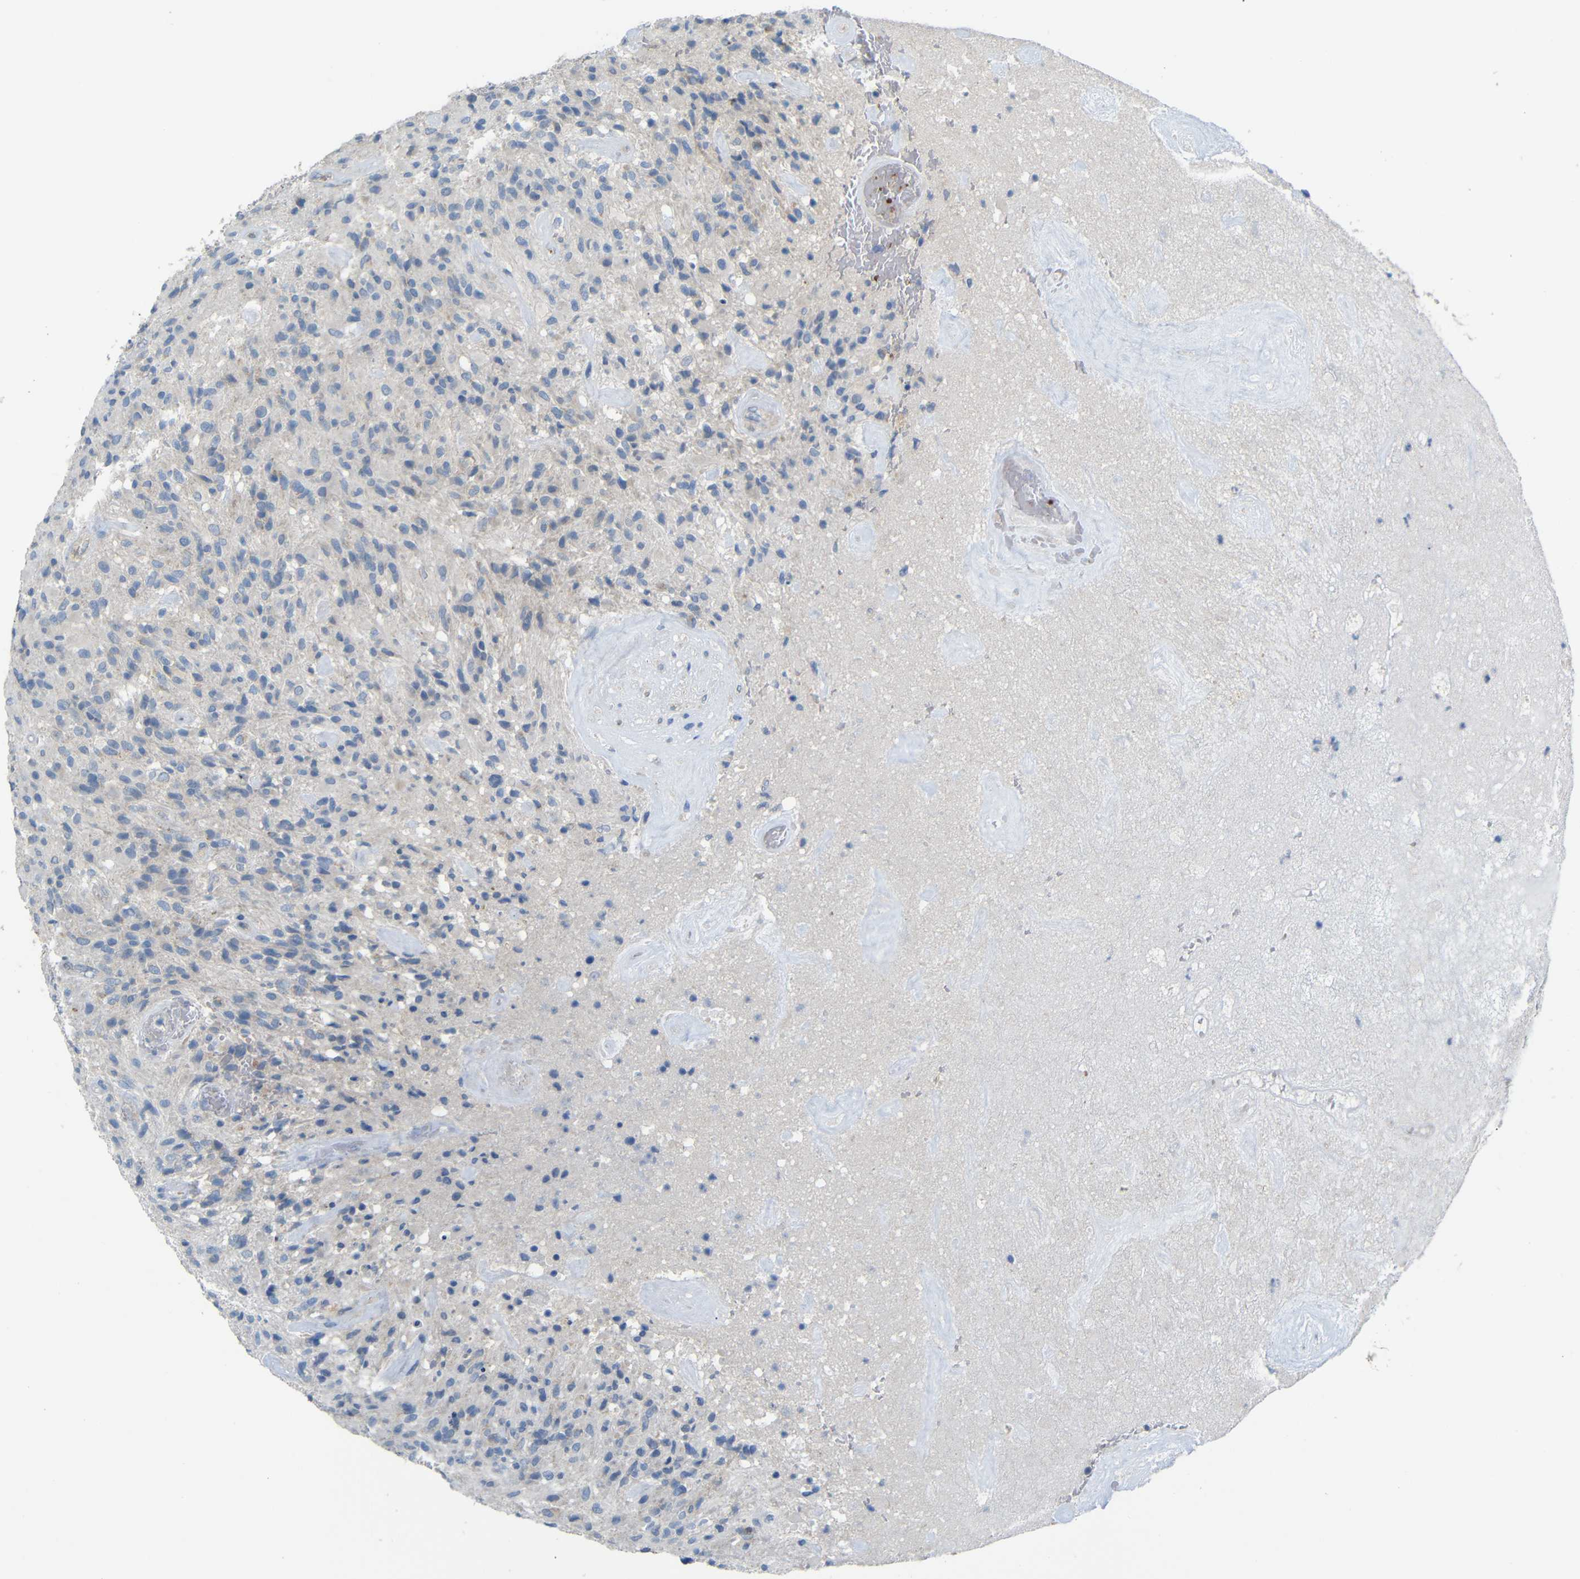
{"staining": {"intensity": "negative", "quantity": "none", "location": "none"}, "tissue": "glioma", "cell_type": "Tumor cells", "image_type": "cancer", "snomed": [{"axis": "morphology", "description": "Glioma, malignant, High grade"}, {"axis": "topography", "description": "Brain"}], "caption": "Immunohistochemical staining of human malignant high-grade glioma displays no significant positivity in tumor cells.", "gene": "TBC1D32", "patient": {"sex": "male", "age": 71}}